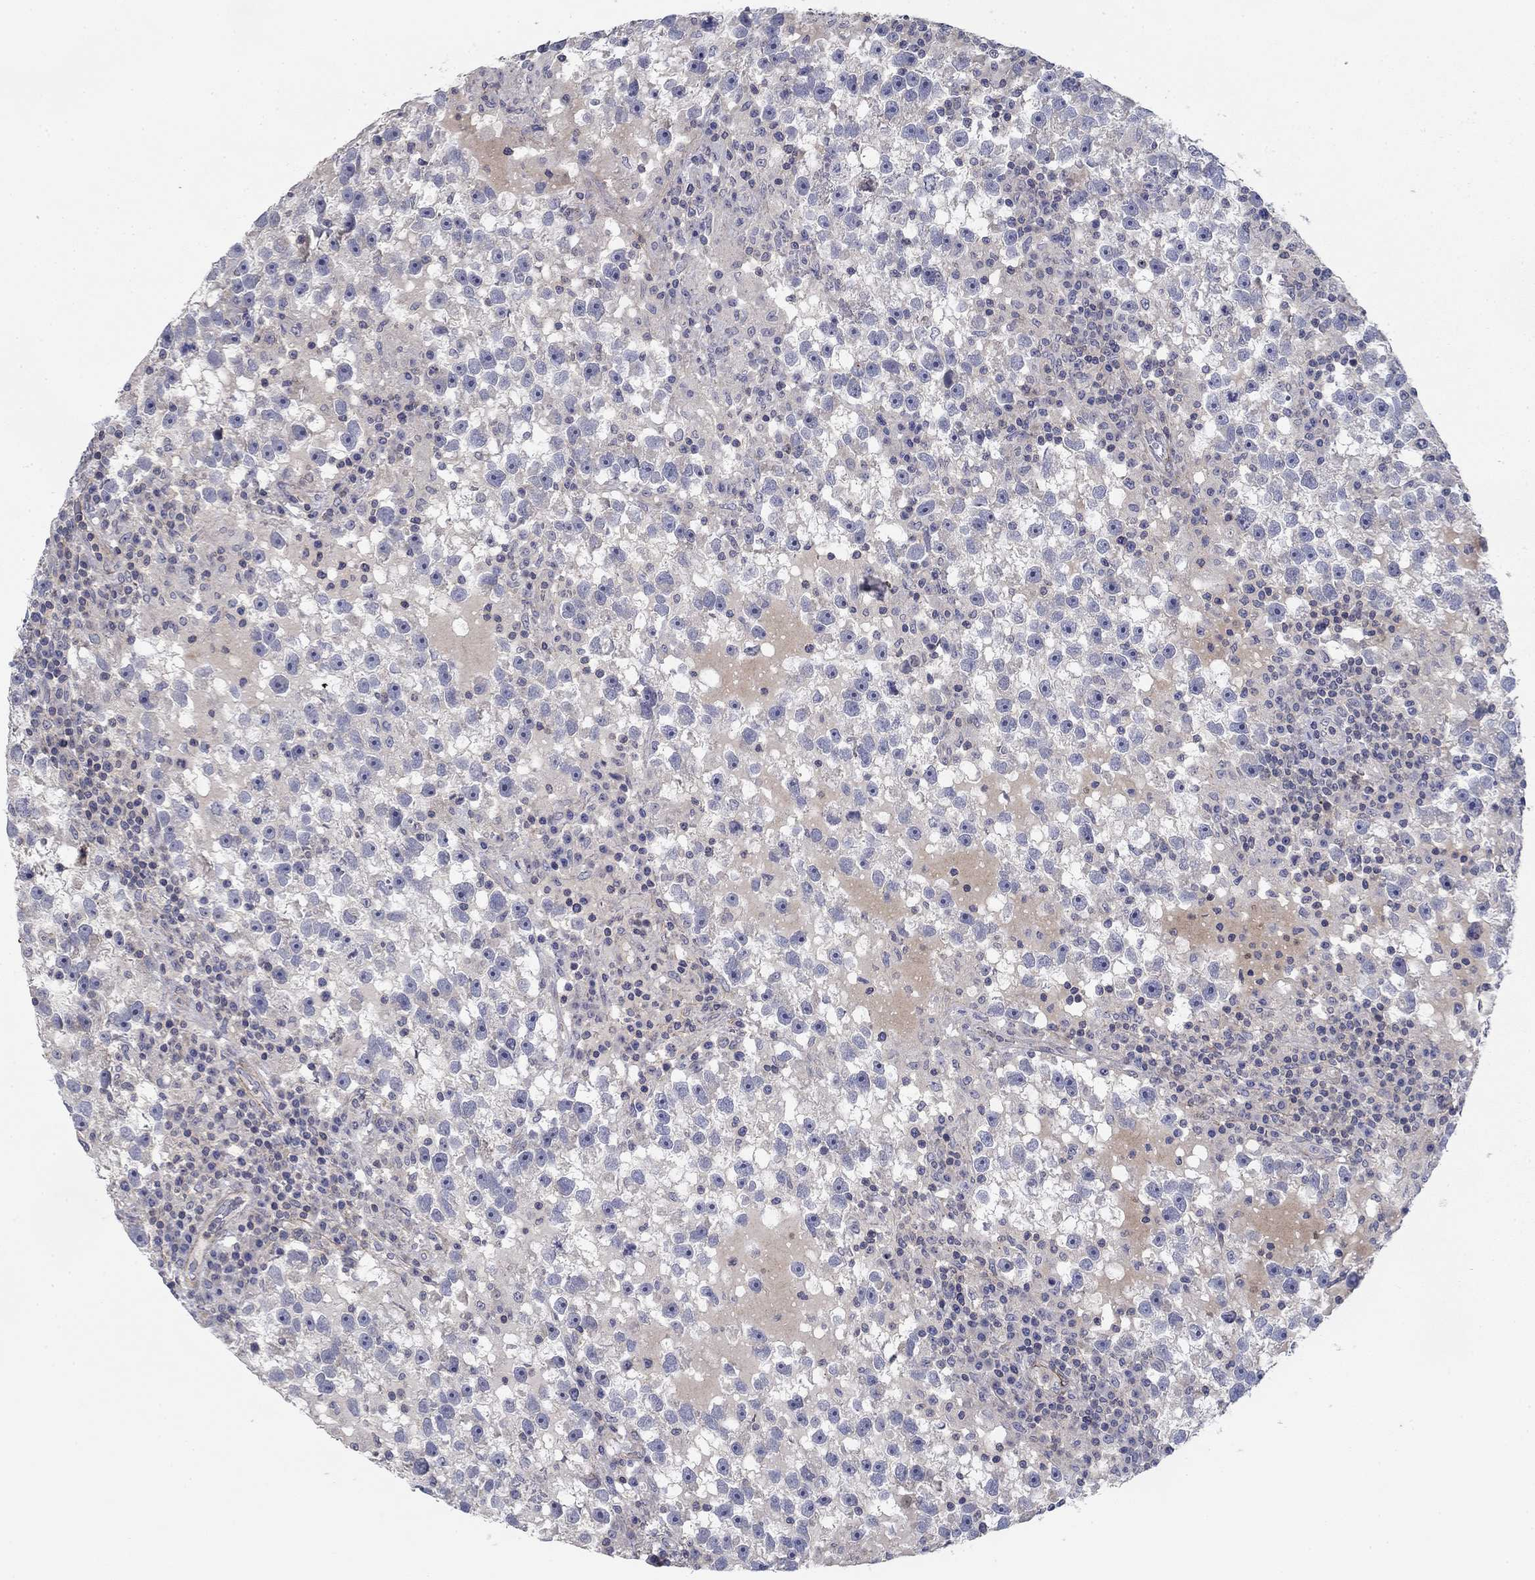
{"staining": {"intensity": "negative", "quantity": "none", "location": "none"}, "tissue": "testis cancer", "cell_type": "Tumor cells", "image_type": "cancer", "snomed": [{"axis": "morphology", "description": "Seminoma, NOS"}, {"axis": "topography", "description": "Testis"}], "caption": "Protein analysis of testis cancer (seminoma) reveals no significant positivity in tumor cells.", "gene": "GRK7", "patient": {"sex": "male", "age": 47}}